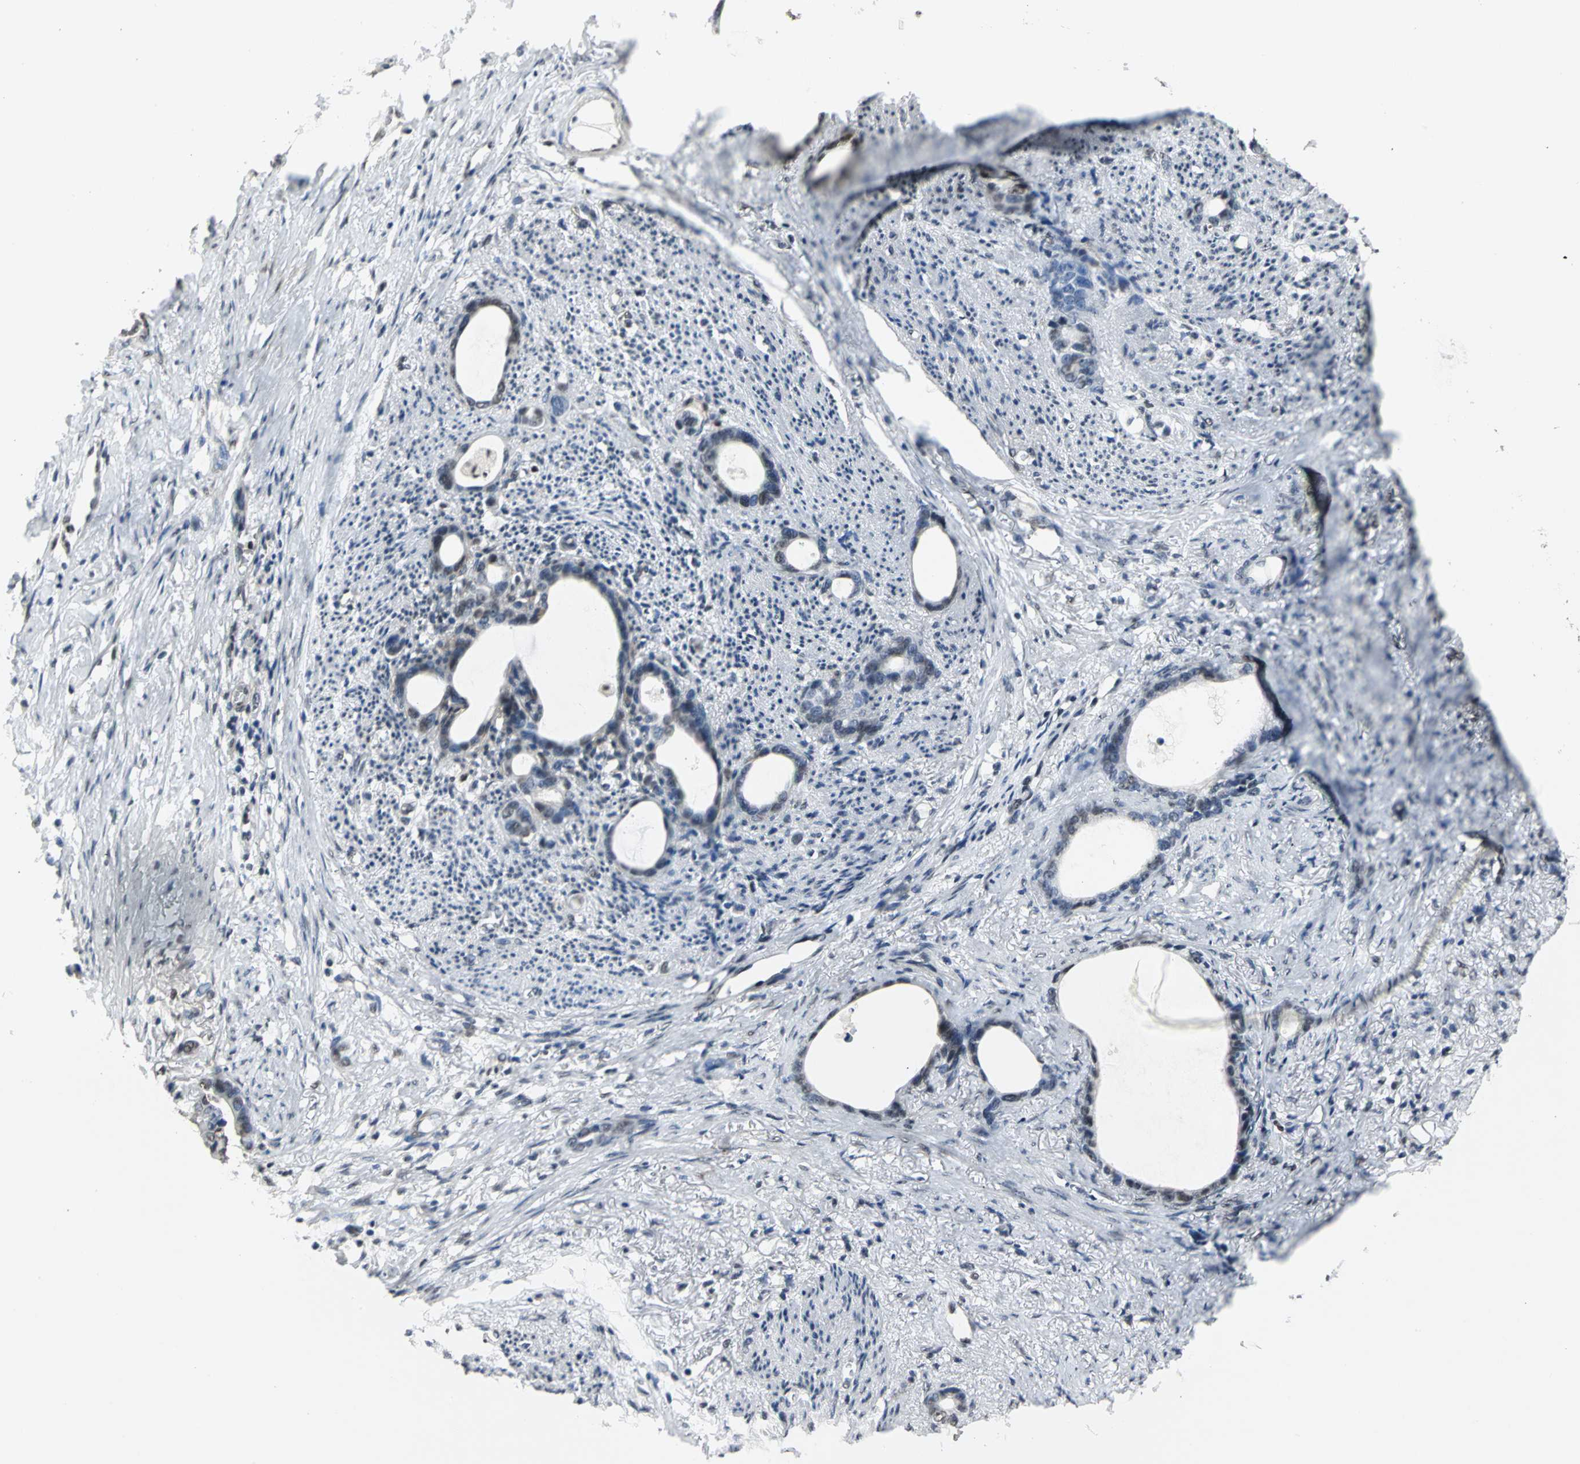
{"staining": {"intensity": "weak", "quantity": "25%-75%", "location": "nuclear"}, "tissue": "stomach cancer", "cell_type": "Tumor cells", "image_type": "cancer", "snomed": [{"axis": "morphology", "description": "Adenocarcinoma, NOS"}, {"axis": "topography", "description": "Stomach"}], "caption": "Stomach adenocarcinoma tissue shows weak nuclear staining in approximately 25%-75% of tumor cells, visualized by immunohistochemistry.", "gene": "CCDC88C", "patient": {"sex": "female", "age": 75}}